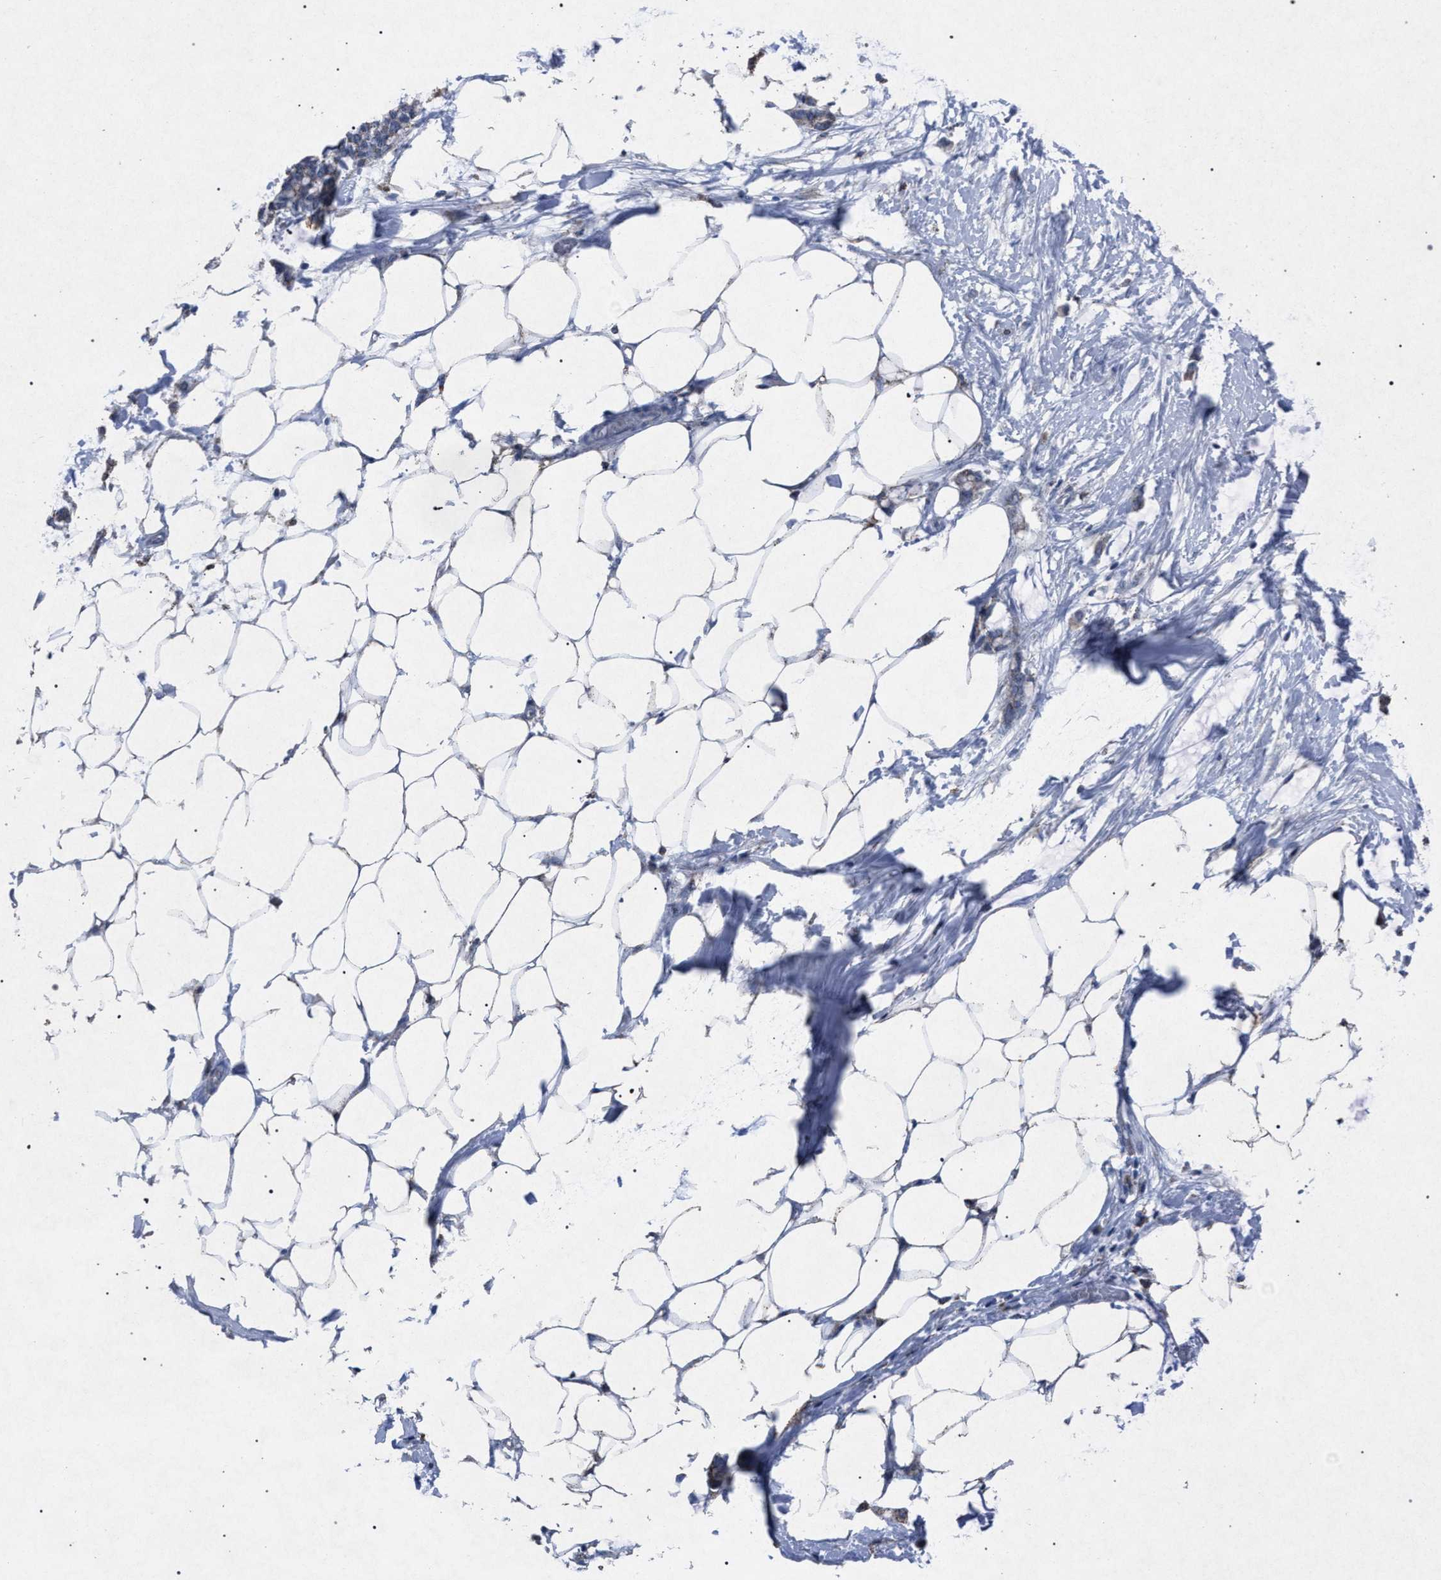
{"staining": {"intensity": "negative", "quantity": "none", "location": "none"}, "tissue": "adipose tissue", "cell_type": "Adipocytes", "image_type": "normal", "snomed": [{"axis": "morphology", "description": "Normal tissue, NOS"}, {"axis": "morphology", "description": "Adenocarcinoma, NOS"}, {"axis": "topography", "description": "Colon"}, {"axis": "topography", "description": "Peripheral nerve tissue"}], "caption": "The photomicrograph reveals no staining of adipocytes in normal adipose tissue. The staining is performed using DAB brown chromogen with nuclei counter-stained in using hematoxylin.", "gene": "HSD17B4", "patient": {"sex": "male", "age": 14}}